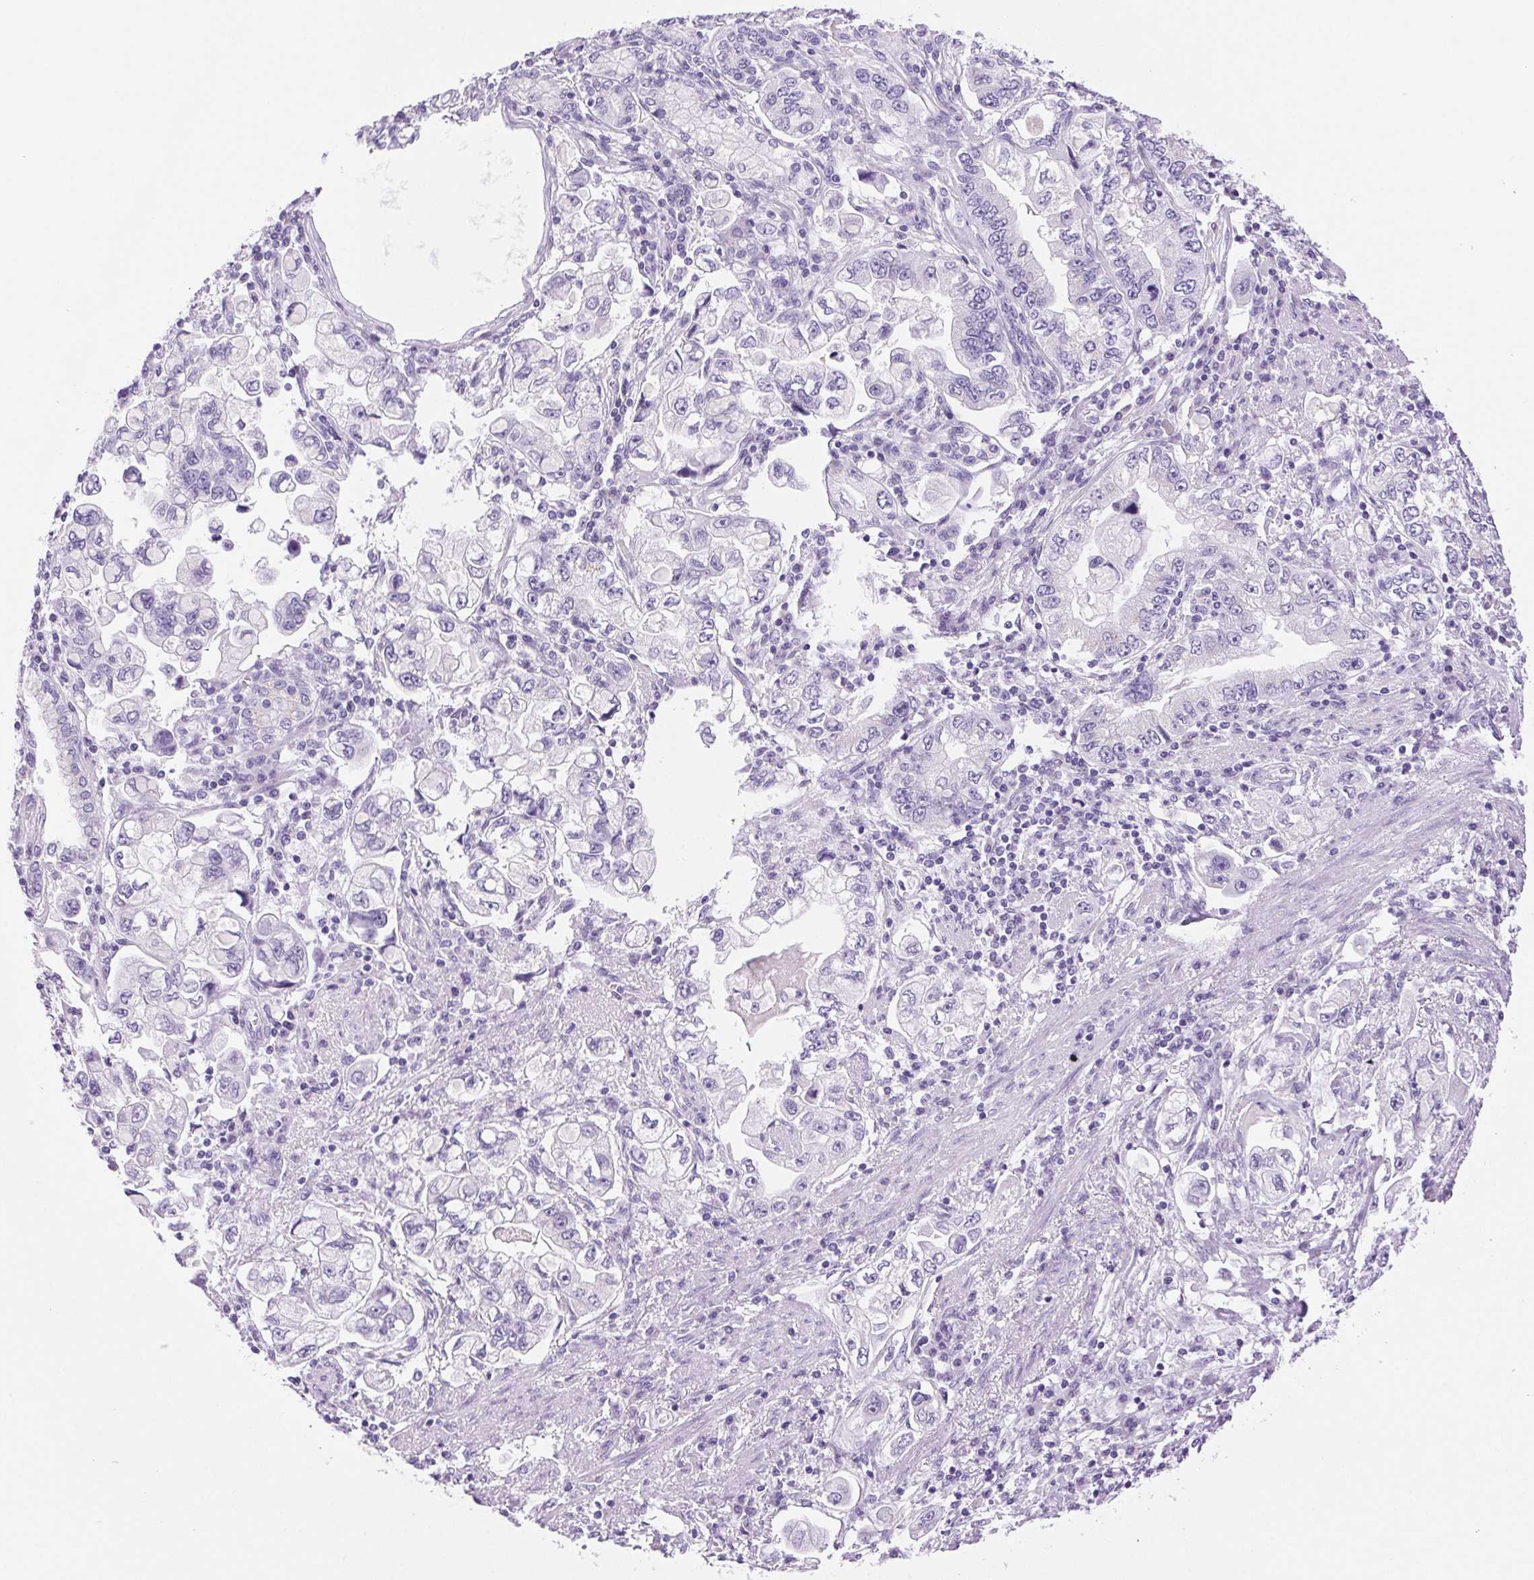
{"staining": {"intensity": "negative", "quantity": "none", "location": "none"}, "tissue": "stomach cancer", "cell_type": "Tumor cells", "image_type": "cancer", "snomed": [{"axis": "morphology", "description": "Adenocarcinoma, NOS"}, {"axis": "topography", "description": "Stomach, lower"}], "caption": "A micrograph of stomach adenocarcinoma stained for a protein displays no brown staining in tumor cells.", "gene": "SERPINB3", "patient": {"sex": "female", "age": 93}}